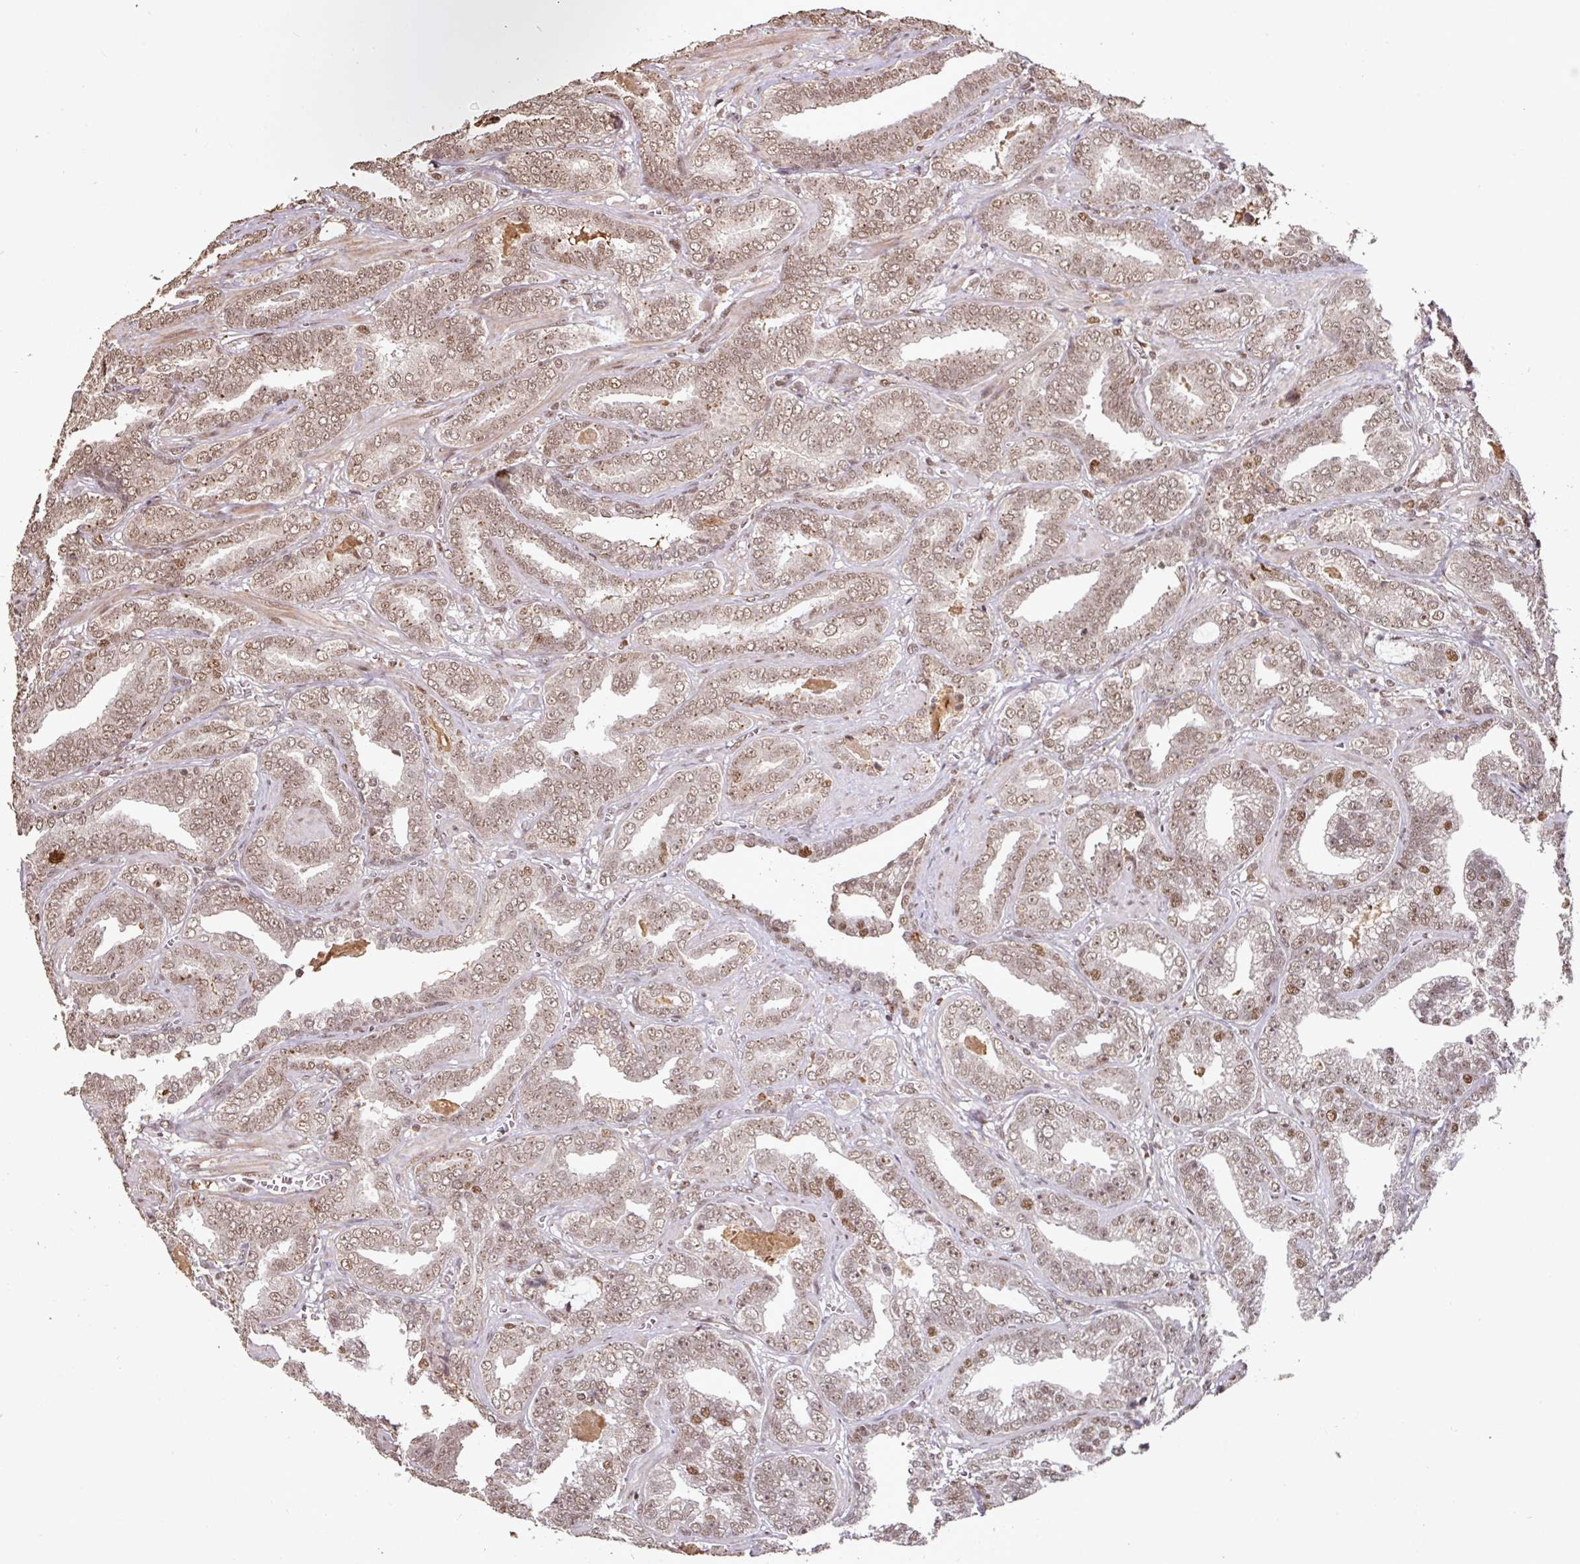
{"staining": {"intensity": "moderate", "quantity": ">75%", "location": "nuclear"}, "tissue": "prostate cancer", "cell_type": "Tumor cells", "image_type": "cancer", "snomed": [{"axis": "morphology", "description": "Adenocarcinoma, High grade"}, {"axis": "topography", "description": "Prostate"}], "caption": "This image displays IHC staining of human high-grade adenocarcinoma (prostate), with medium moderate nuclear positivity in about >75% of tumor cells.", "gene": "POLD1", "patient": {"sex": "male", "age": 67}}